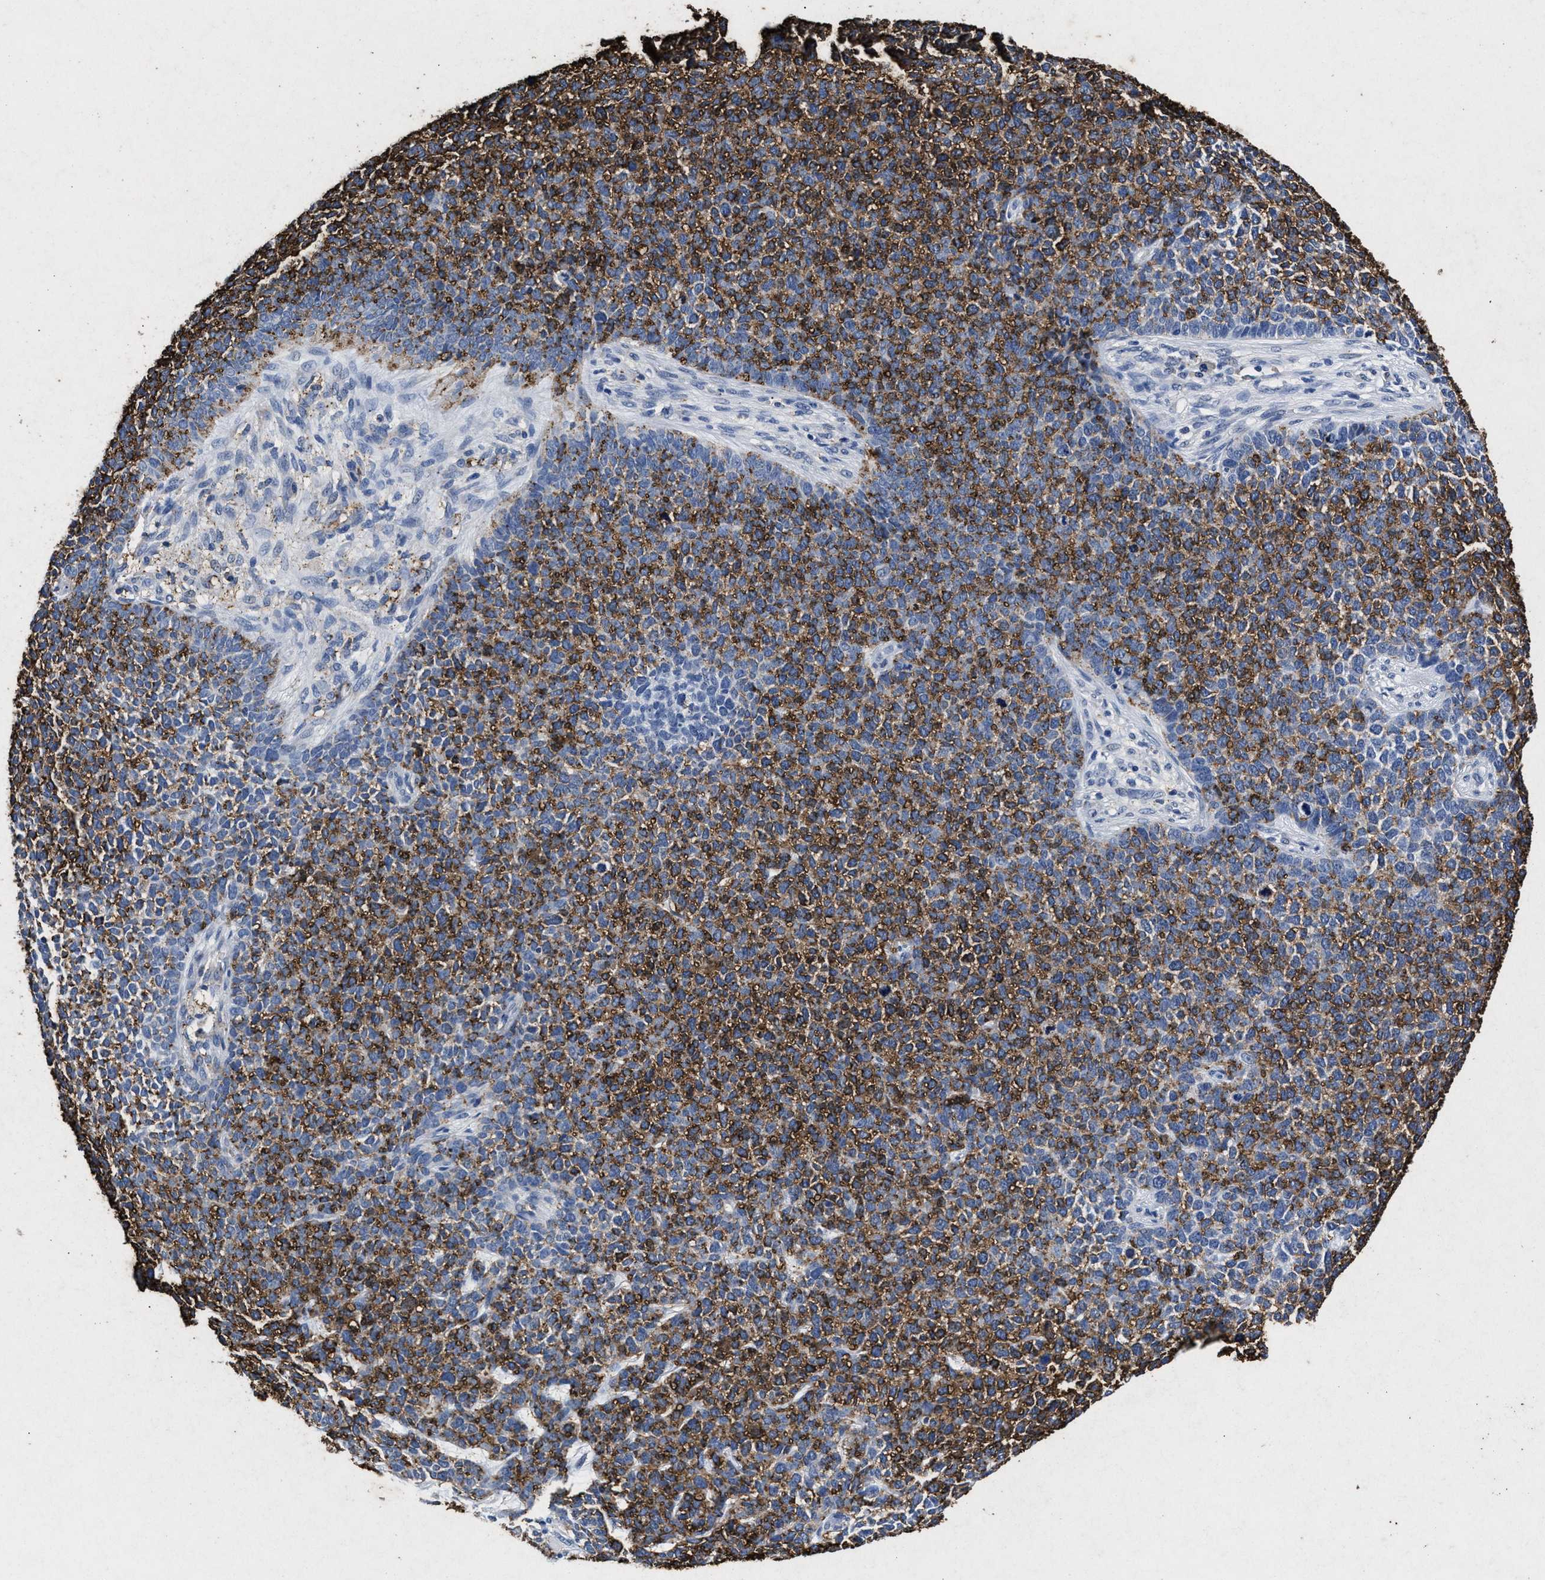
{"staining": {"intensity": "strong", "quantity": ">75%", "location": "cytoplasmic/membranous"}, "tissue": "skin cancer", "cell_type": "Tumor cells", "image_type": "cancer", "snomed": [{"axis": "morphology", "description": "Basal cell carcinoma"}, {"axis": "topography", "description": "Skin"}], "caption": "Basal cell carcinoma (skin) tissue displays strong cytoplasmic/membranous positivity in approximately >75% of tumor cells", "gene": "LTB4R2", "patient": {"sex": "female", "age": 84}}